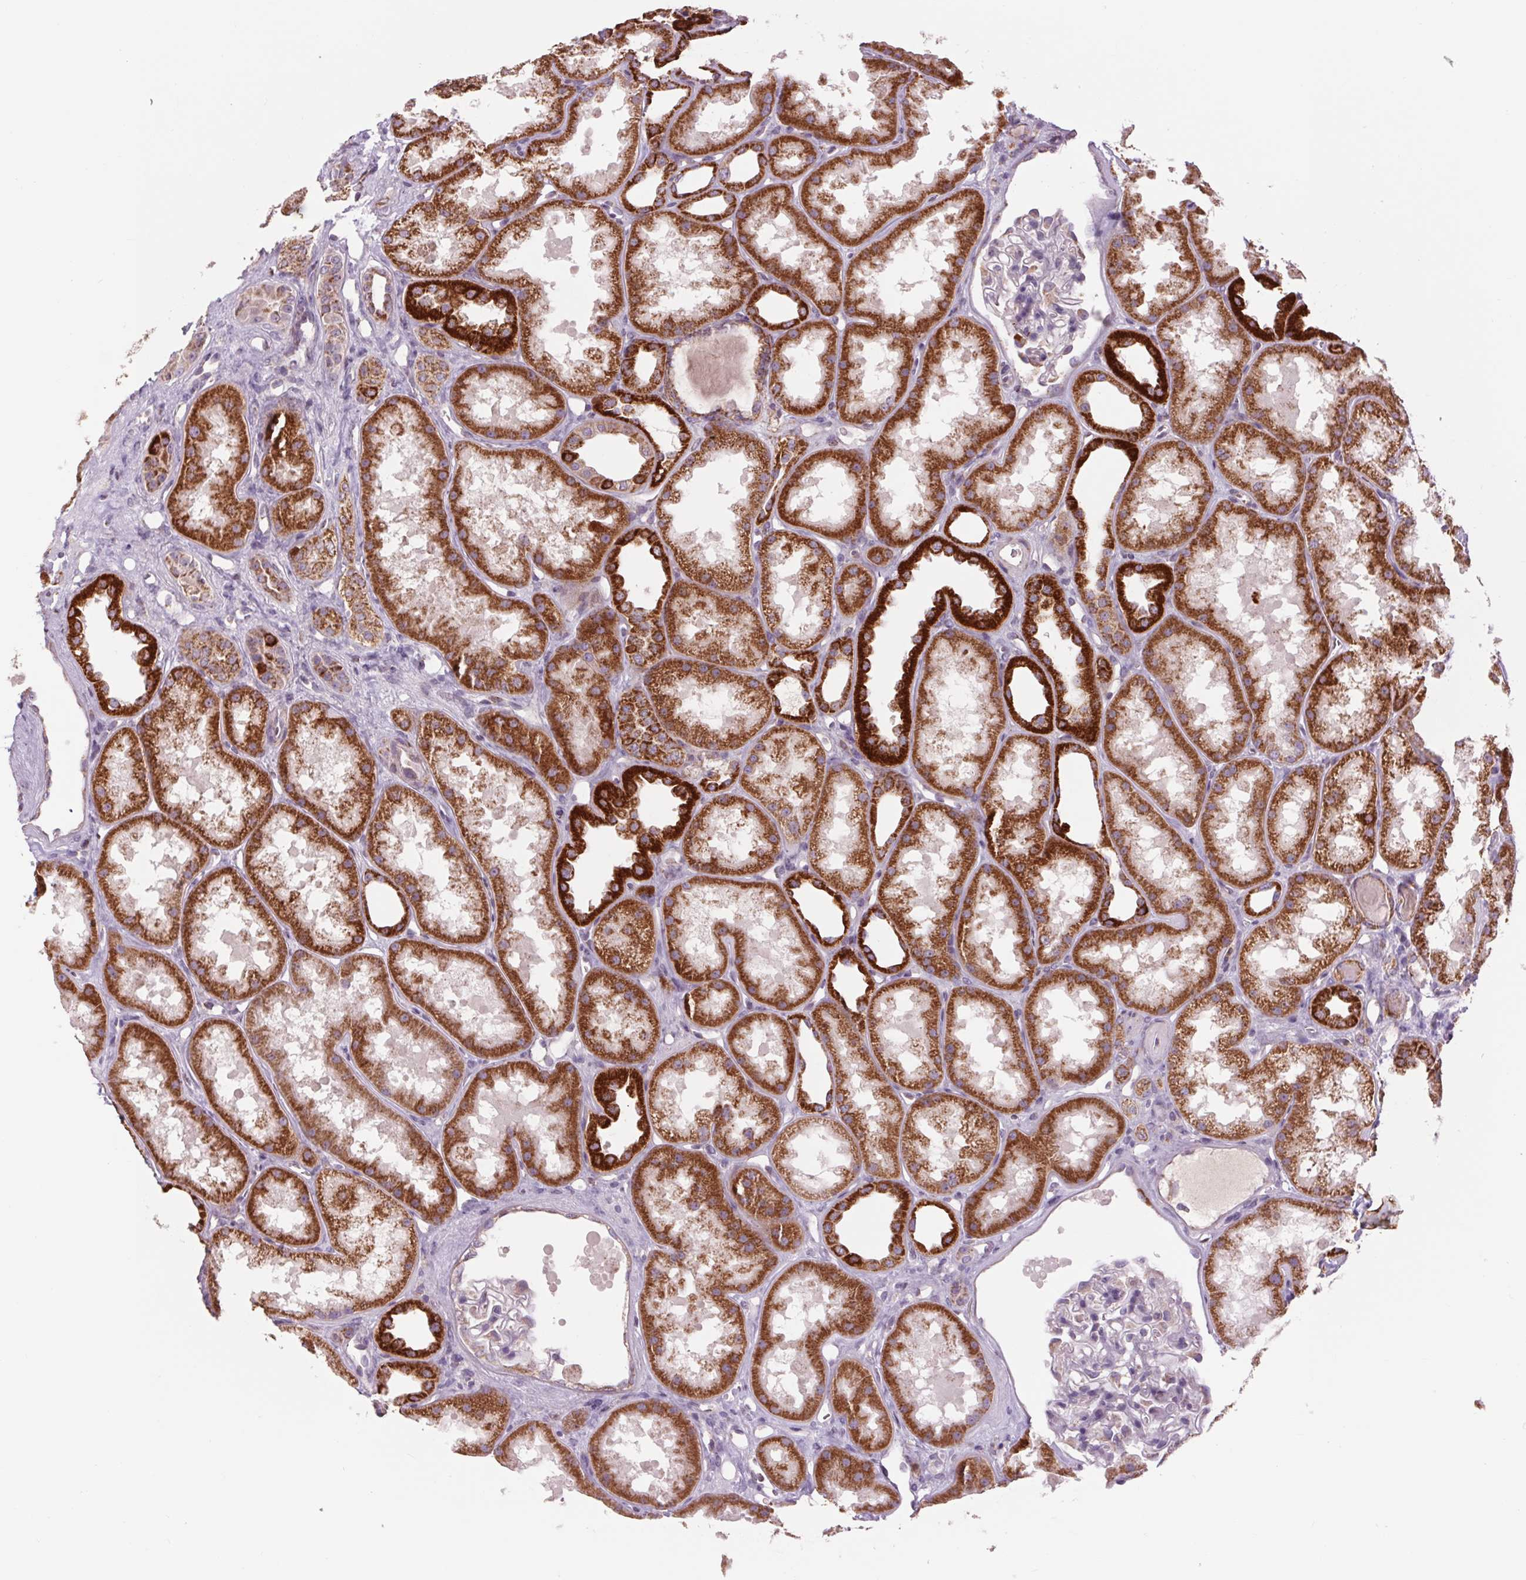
{"staining": {"intensity": "negative", "quantity": "none", "location": "none"}, "tissue": "kidney", "cell_type": "Cells in glomeruli", "image_type": "normal", "snomed": [{"axis": "morphology", "description": "Normal tissue, NOS"}, {"axis": "topography", "description": "Kidney"}], "caption": "IHC of unremarkable kidney shows no staining in cells in glomeruli. (Stains: DAB (3,3'-diaminobenzidine) IHC with hematoxylin counter stain, Microscopy: brightfield microscopy at high magnification).", "gene": "COX6A1", "patient": {"sex": "male", "age": 61}}